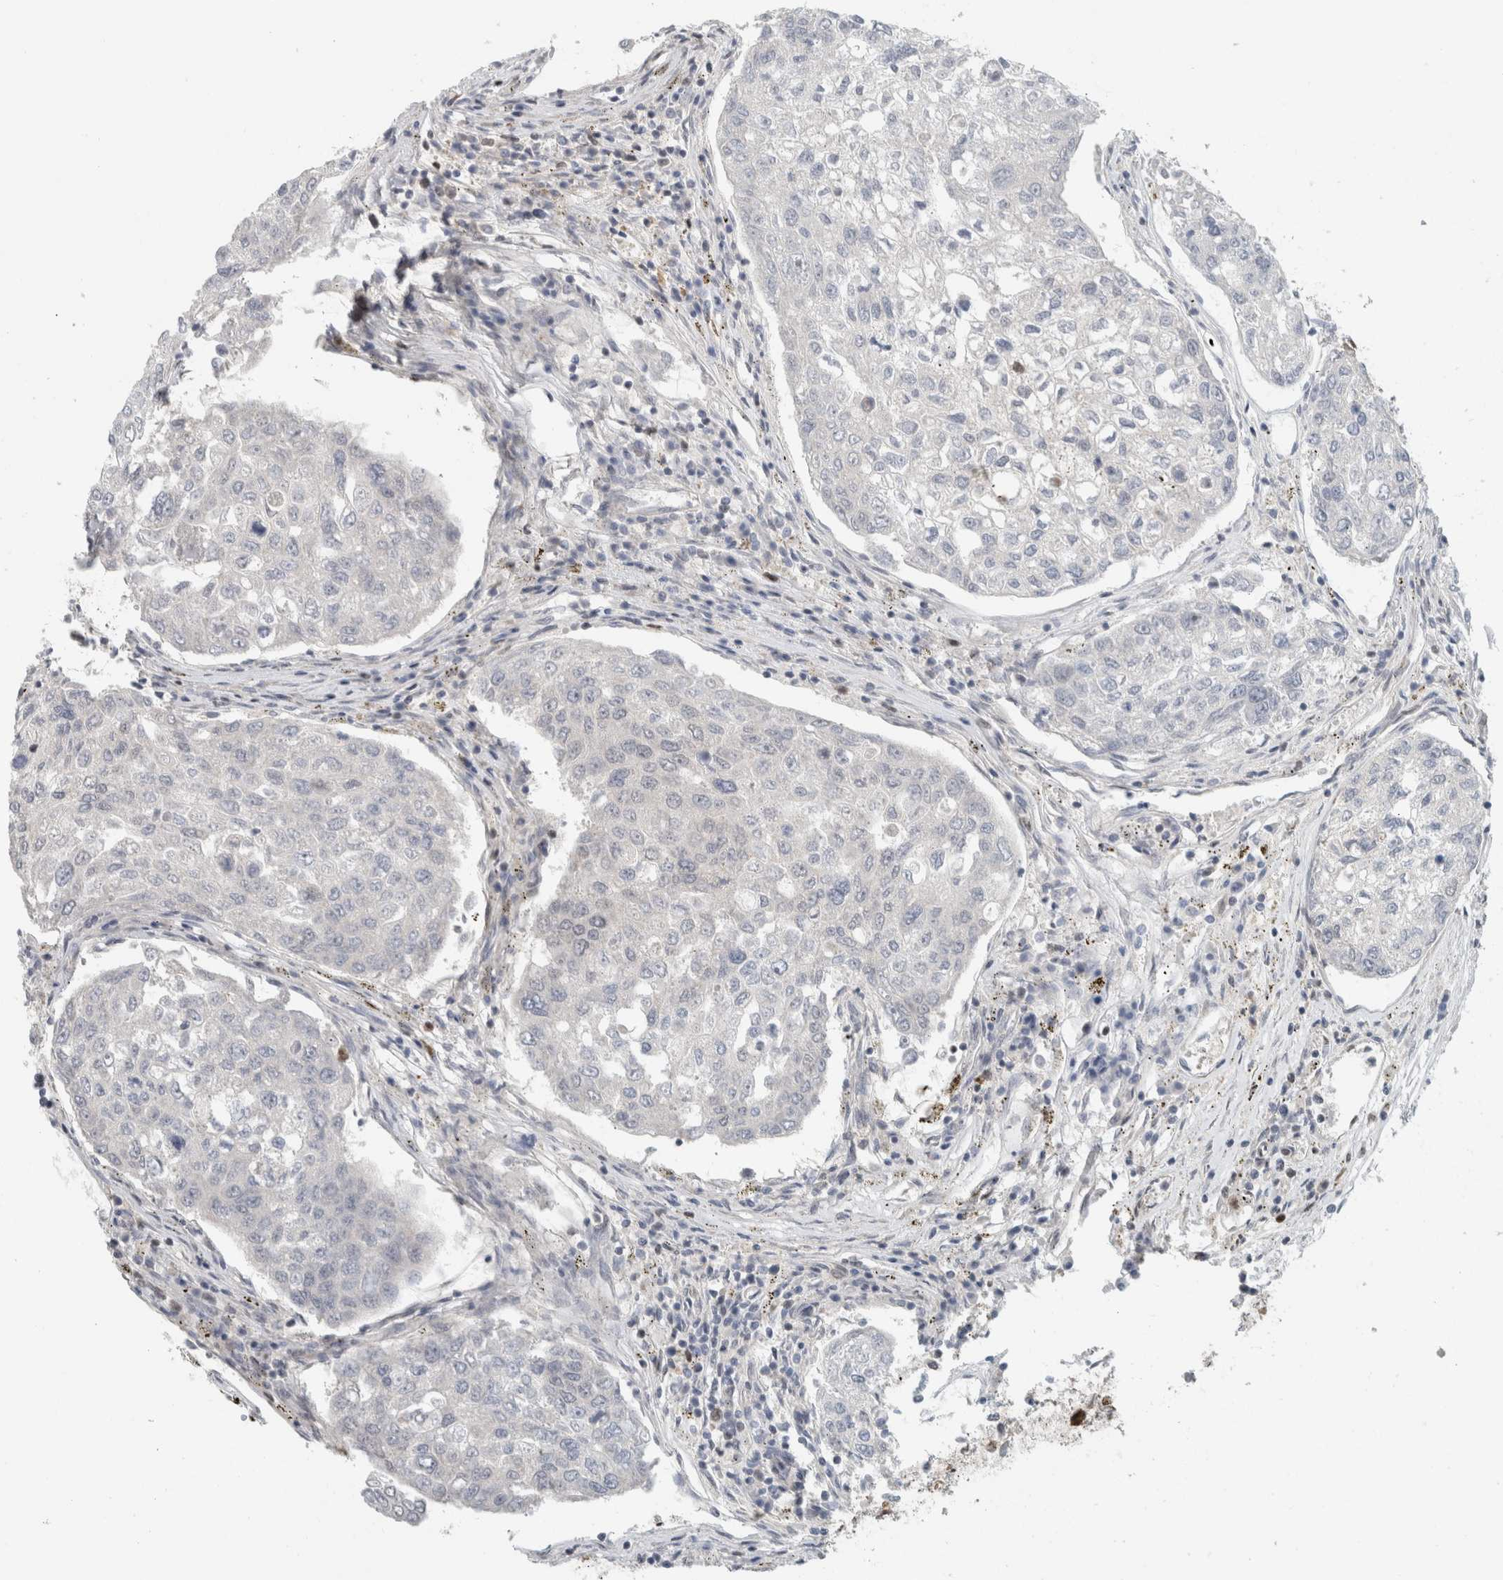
{"staining": {"intensity": "negative", "quantity": "none", "location": "none"}, "tissue": "urothelial cancer", "cell_type": "Tumor cells", "image_type": "cancer", "snomed": [{"axis": "morphology", "description": "Urothelial carcinoma, High grade"}, {"axis": "topography", "description": "Lymph node"}, {"axis": "topography", "description": "Urinary bladder"}], "caption": "The micrograph shows no significant expression in tumor cells of urothelial cancer. Nuclei are stained in blue.", "gene": "HNRNPR", "patient": {"sex": "male", "age": 51}}